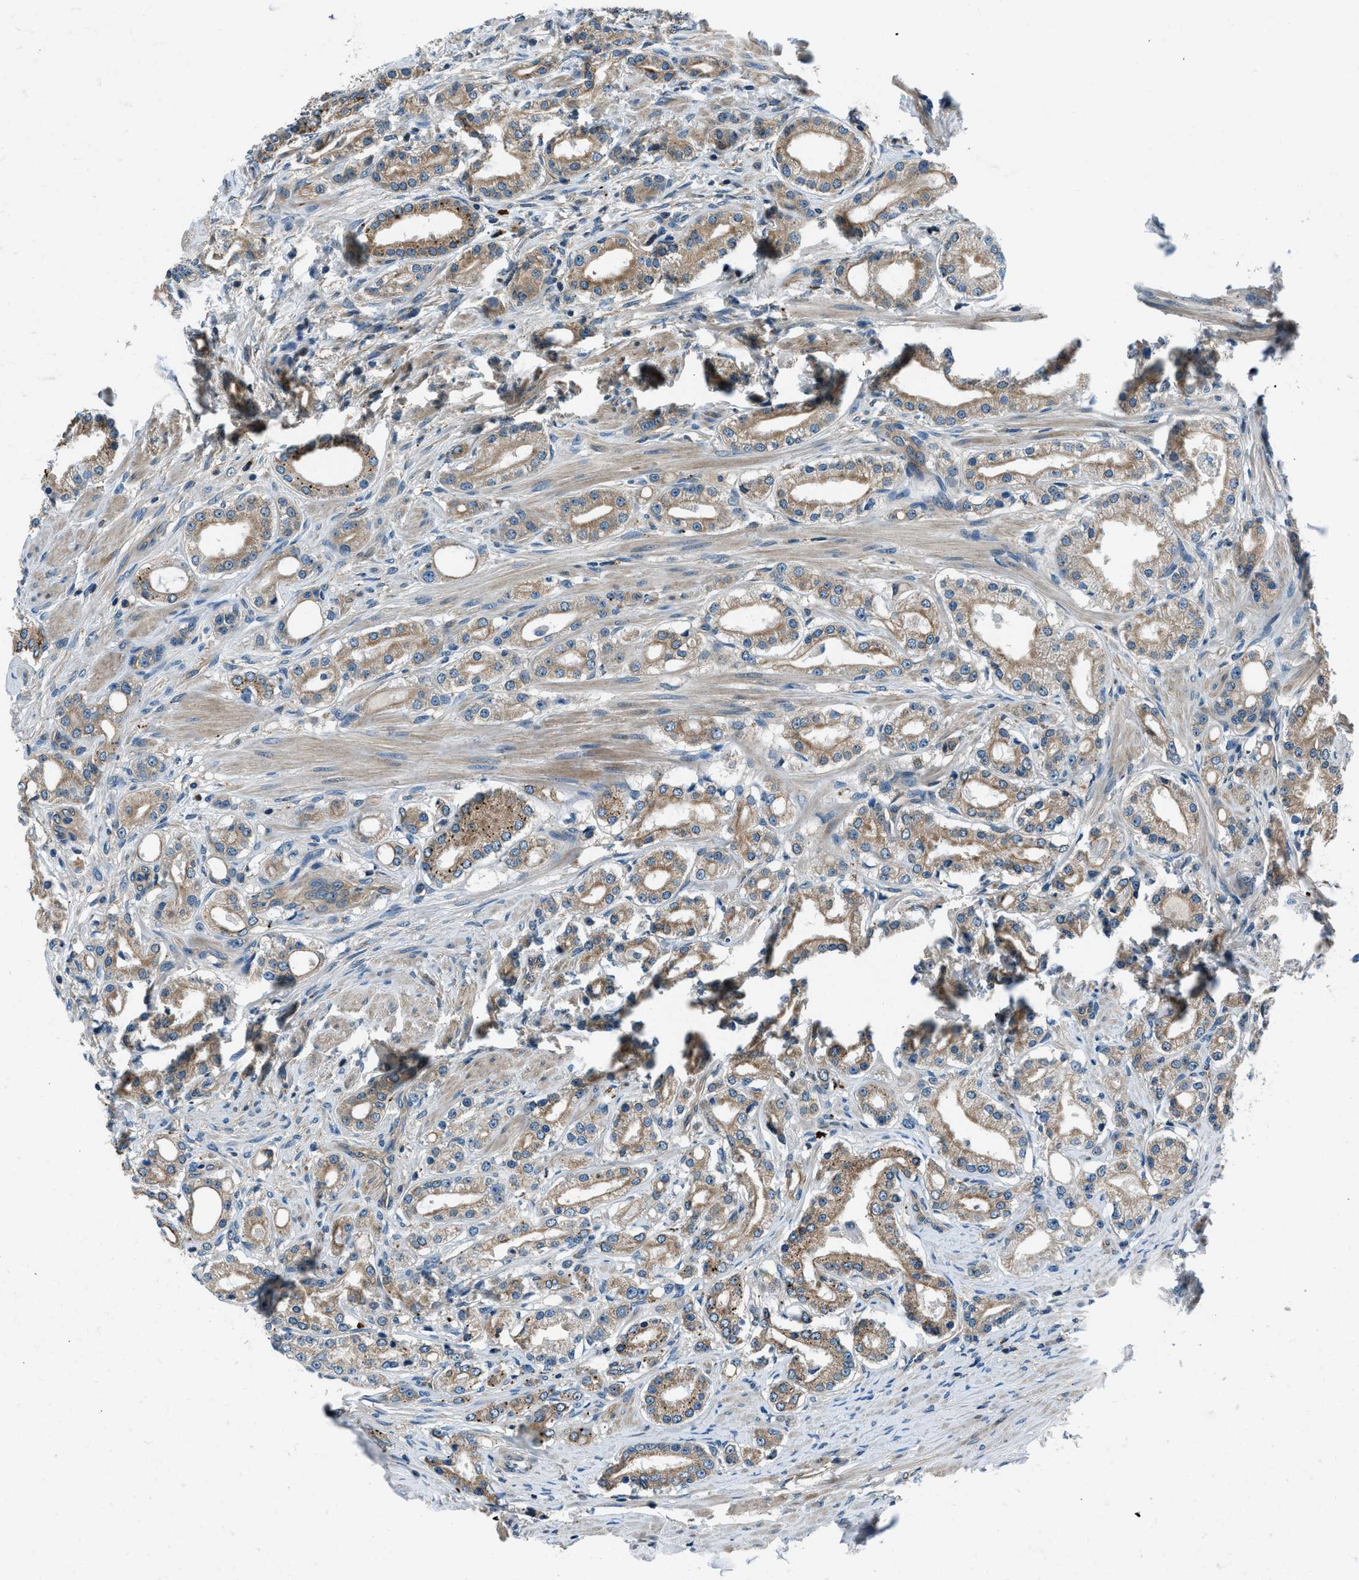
{"staining": {"intensity": "moderate", "quantity": ">75%", "location": "cytoplasmic/membranous"}, "tissue": "prostate cancer", "cell_type": "Tumor cells", "image_type": "cancer", "snomed": [{"axis": "morphology", "description": "Adenocarcinoma, Low grade"}, {"axis": "topography", "description": "Prostate"}], "caption": "The micrograph exhibits immunohistochemical staining of prostate cancer. There is moderate cytoplasmic/membranous expression is appreciated in about >75% of tumor cells. The staining was performed using DAB, with brown indicating positive protein expression. Nuclei are stained blue with hematoxylin.", "gene": "SLC19A2", "patient": {"sex": "male", "age": 63}}